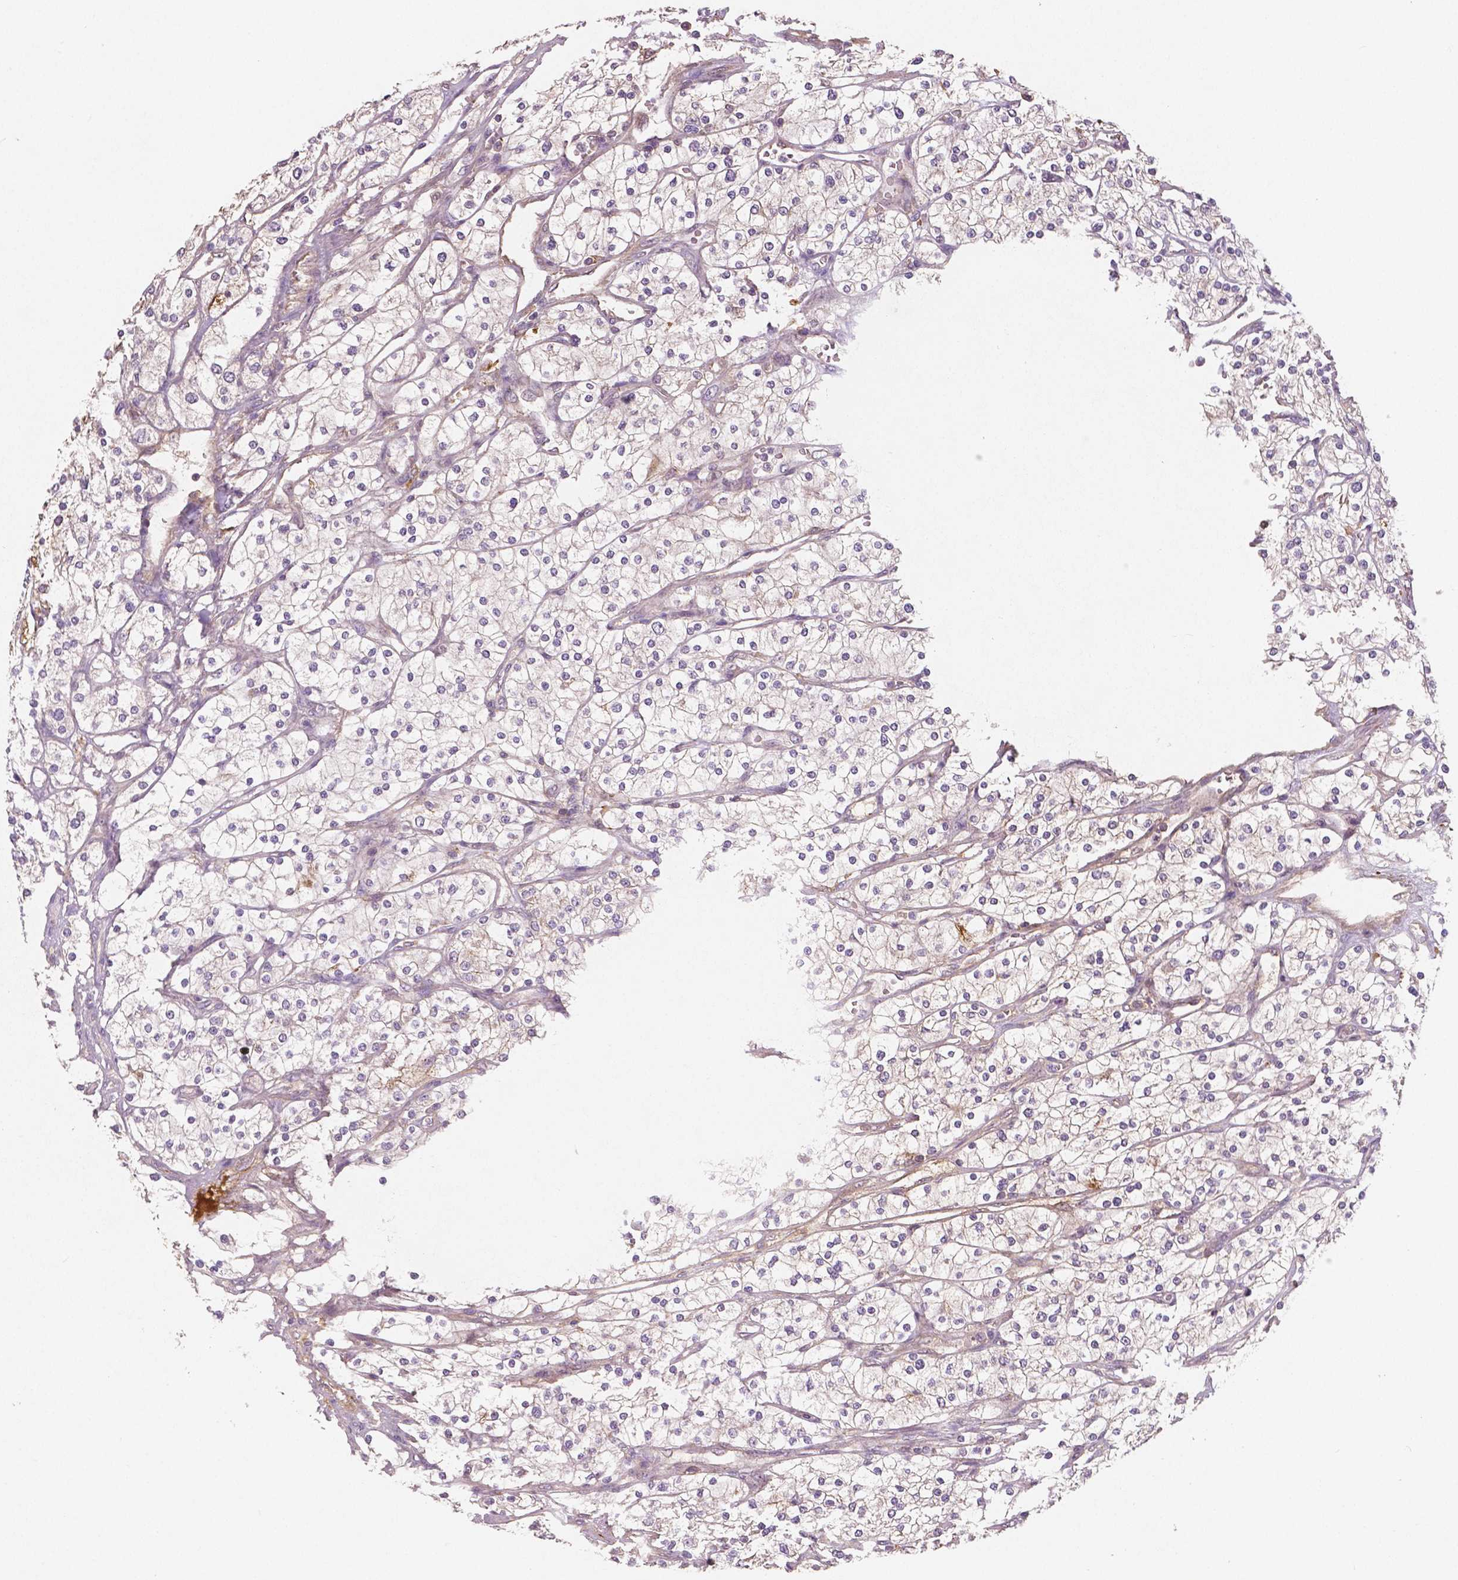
{"staining": {"intensity": "weak", "quantity": "<25%", "location": "cytoplasmic/membranous"}, "tissue": "renal cancer", "cell_type": "Tumor cells", "image_type": "cancer", "snomed": [{"axis": "morphology", "description": "Adenocarcinoma, NOS"}, {"axis": "topography", "description": "Kidney"}], "caption": "This is a histopathology image of IHC staining of adenocarcinoma (renal), which shows no expression in tumor cells.", "gene": "APOA4", "patient": {"sex": "male", "age": 80}}